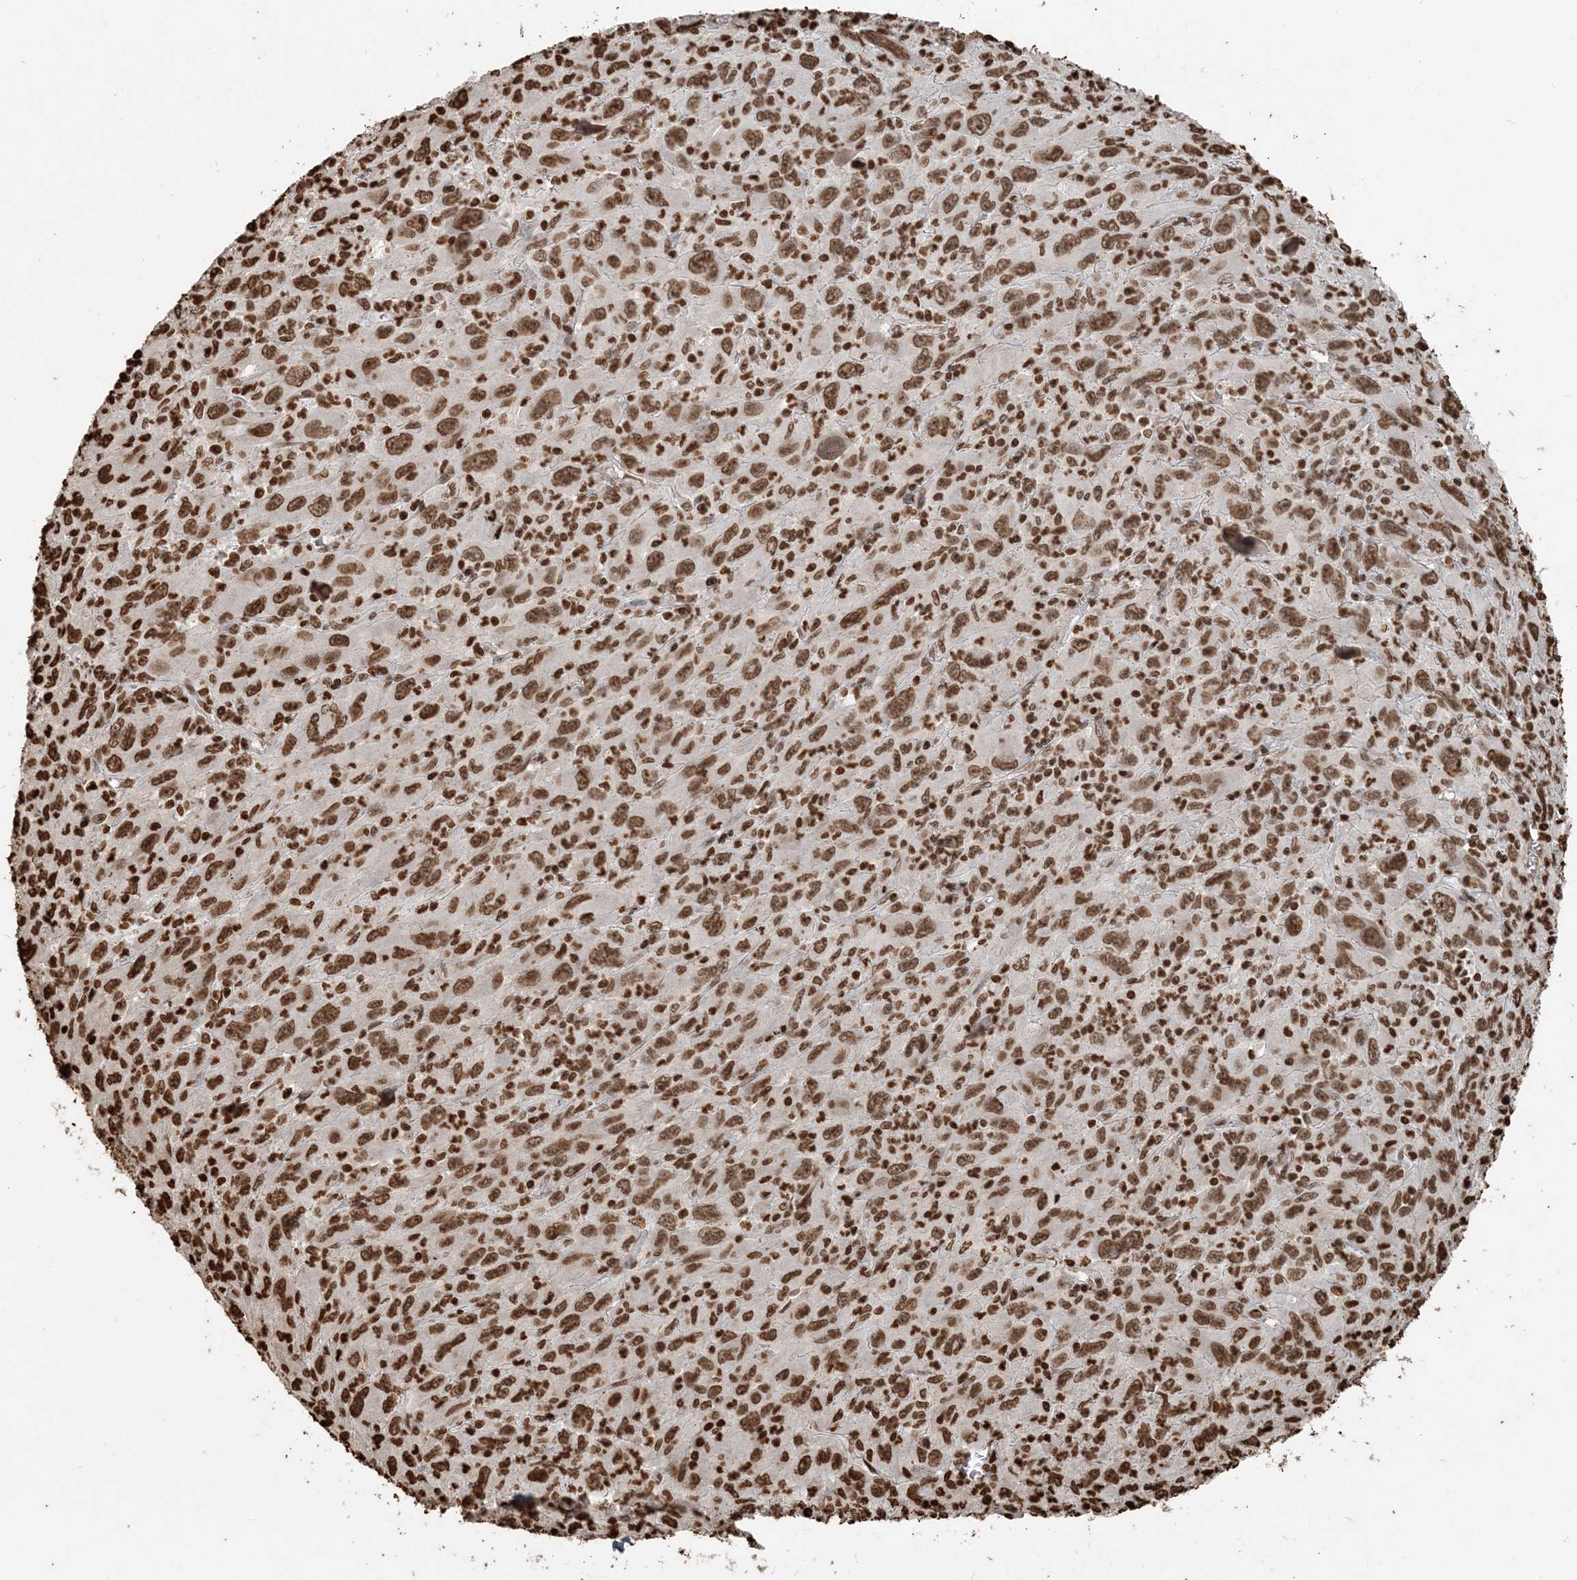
{"staining": {"intensity": "moderate", "quantity": ">75%", "location": "nuclear"}, "tissue": "melanoma", "cell_type": "Tumor cells", "image_type": "cancer", "snomed": [{"axis": "morphology", "description": "Malignant melanoma, Metastatic site"}, {"axis": "topography", "description": "Skin"}], "caption": "Moderate nuclear protein positivity is seen in approximately >75% of tumor cells in malignant melanoma (metastatic site).", "gene": "H3-3B", "patient": {"sex": "female", "age": 56}}